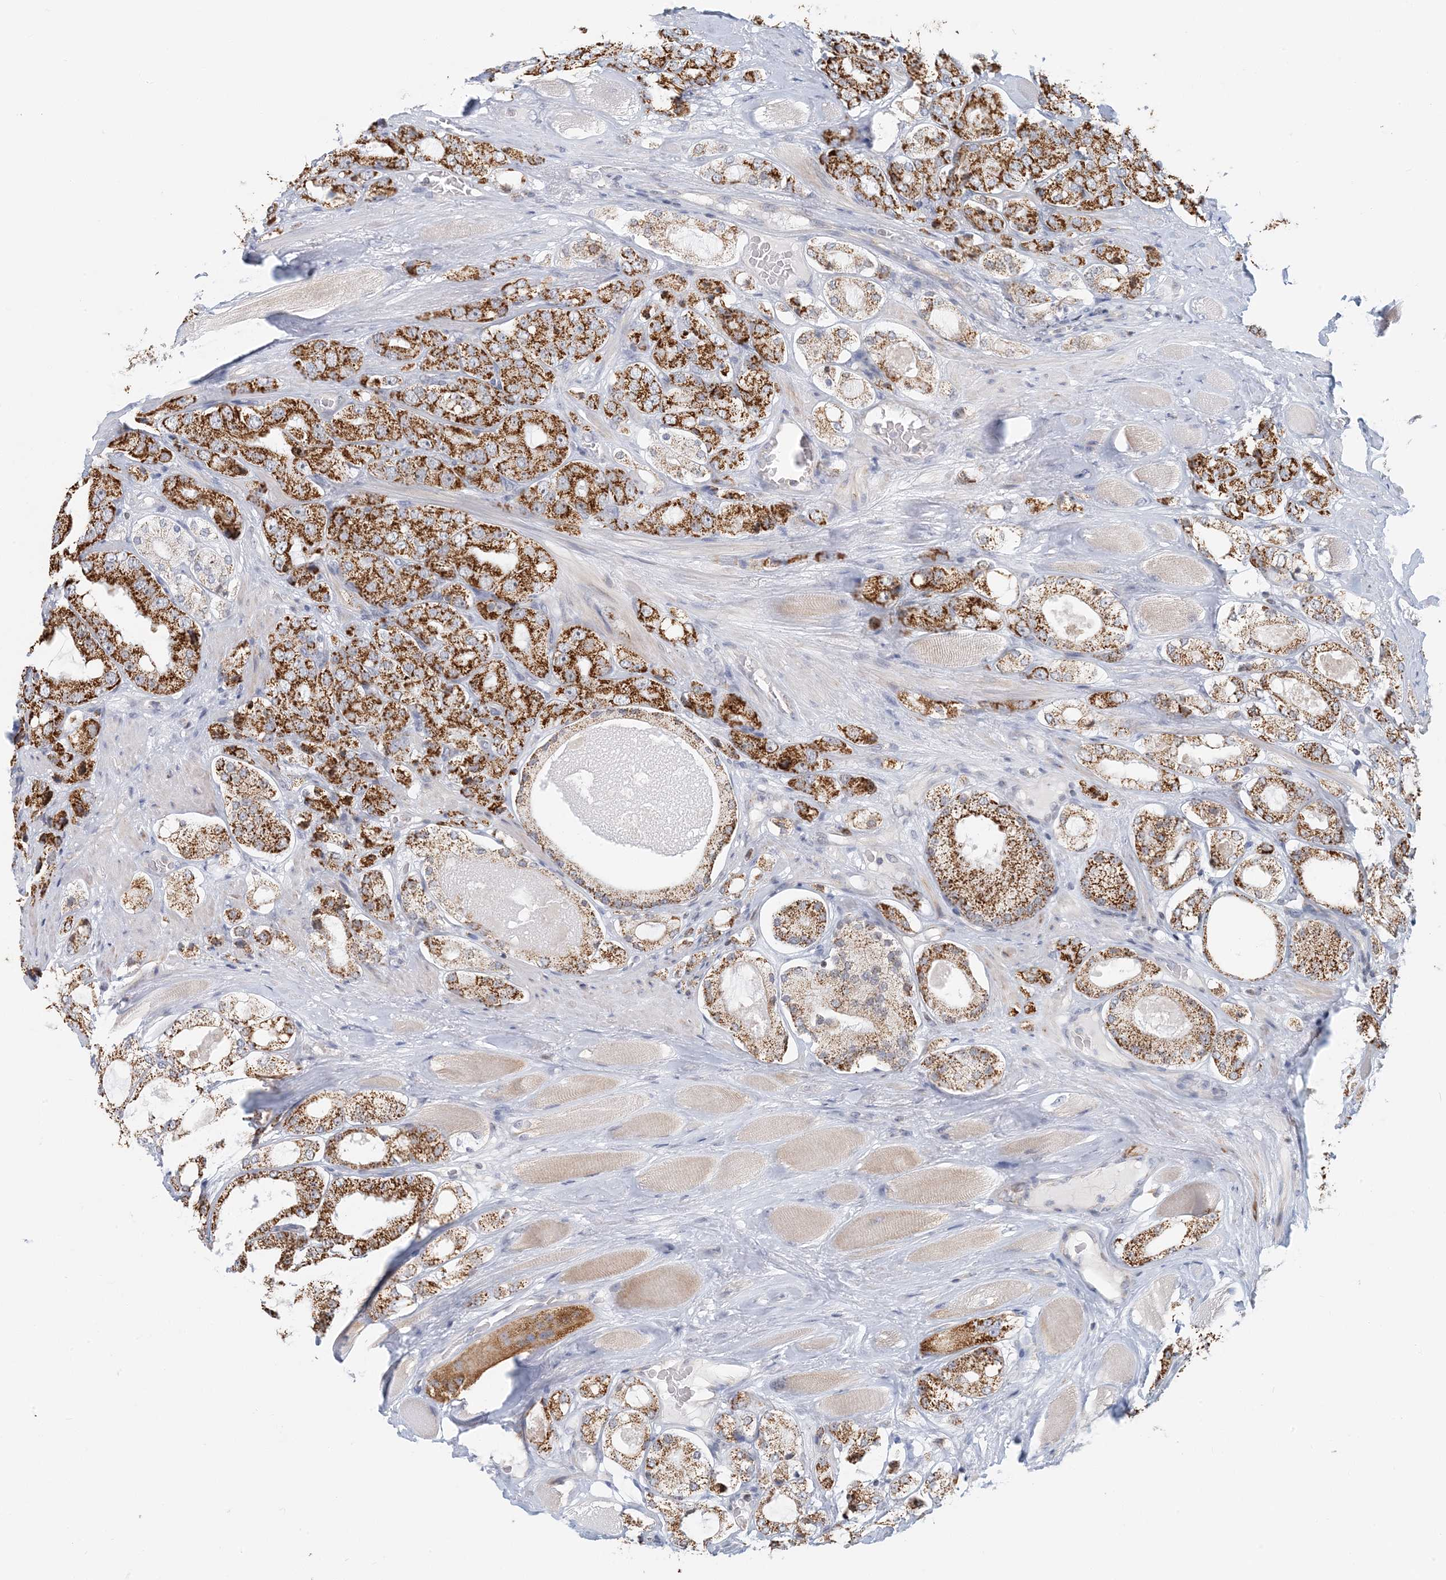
{"staining": {"intensity": "strong", "quantity": "25%-75%", "location": "cytoplasmic/membranous"}, "tissue": "prostate cancer", "cell_type": "Tumor cells", "image_type": "cancer", "snomed": [{"axis": "morphology", "description": "Adenocarcinoma, High grade"}, {"axis": "topography", "description": "Prostate"}], "caption": "Immunohistochemical staining of prostate adenocarcinoma (high-grade) shows high levels of strong cytoplasmic/membranous protein positivity in approximately 25%-75% of tumor cells.", "gene": "BDH1", "patient": {"sex": "male", "age": 65}}